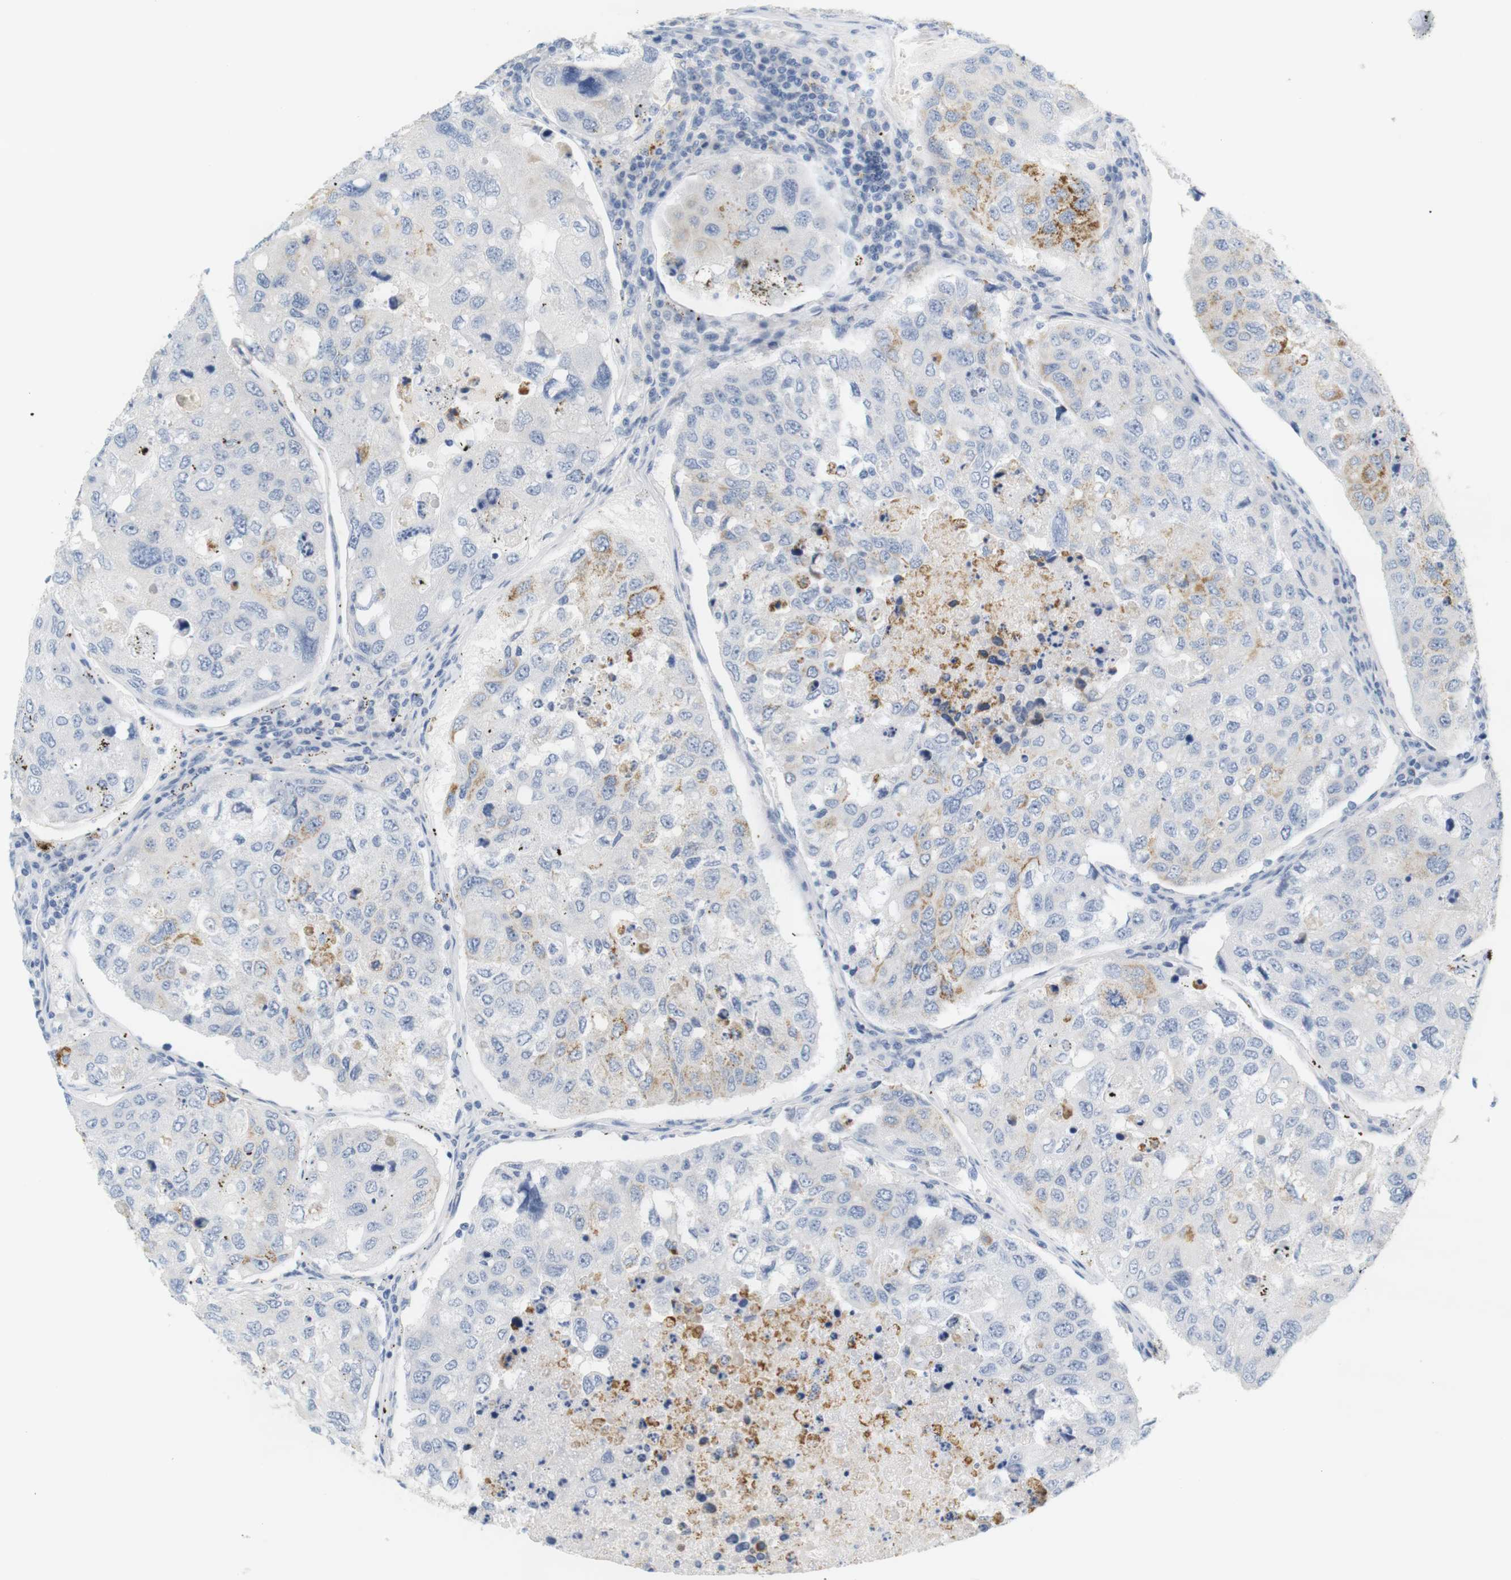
{"staining": {"intensity": "negative", "quantity": "none", "location": "none"}, "tissue": "urothelial cancer", "cell_type": "Tumor cells", "image_type": "cancer", "snomed": [{"axis": "morphology", "description": "Urothelial carcinoma, High grade"}, {"axis": "topography", "description": "Lymph node"}, {"axis": "topography", "description": "Urinary bladder"}], "caption": "Immunohistochemistry (IHC) photomicrograph of neoplastic tissue: urothelial carcinoma (high-grade) stained with DAB displays no significant protein expression in tumor cells. (Stains: DAB immunohistochemistry (IHC) with hematoxylin counter stain, Microscopy: brightfield microscopy at high magnification).", "gene": "LRRK2", "patient": {"sex": "male", "age": 51}}